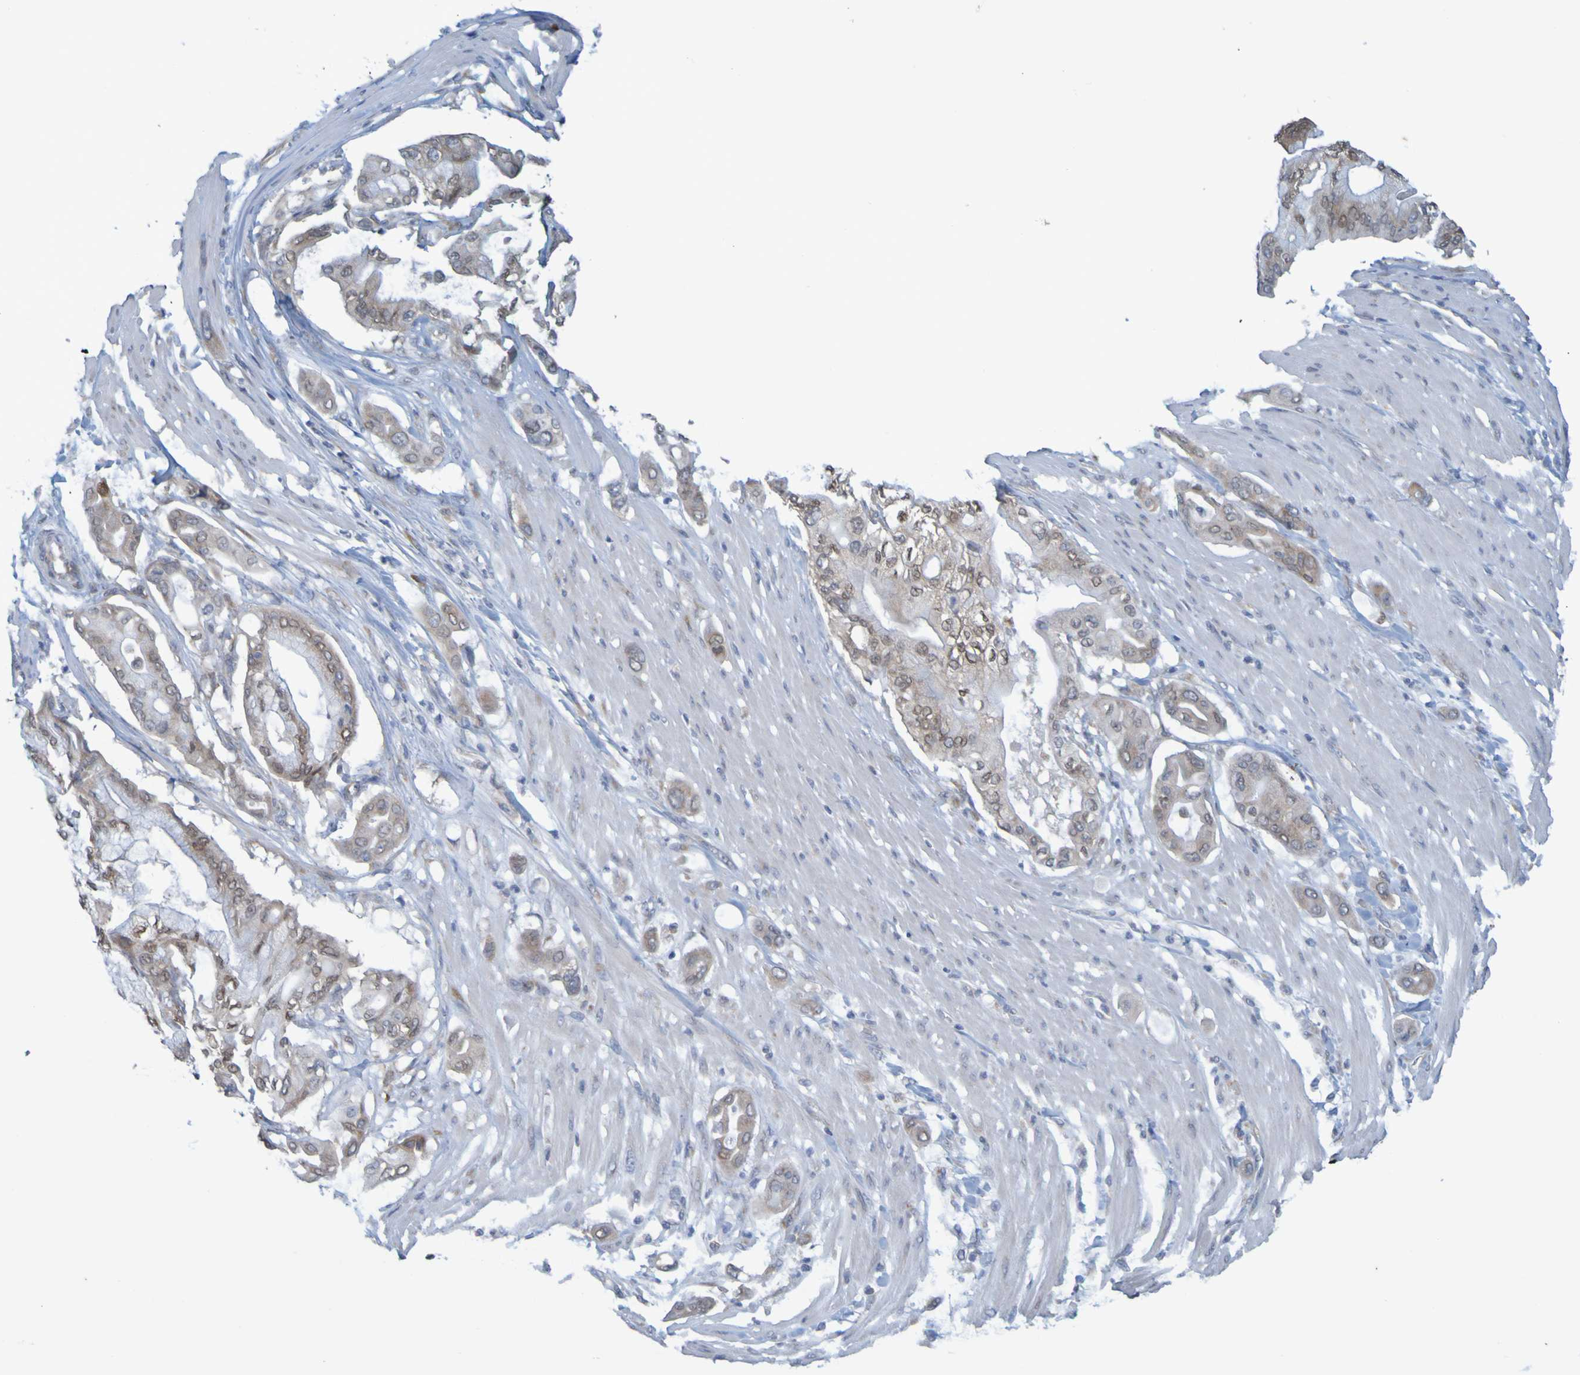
{"staining": {"intensity": "weak", "quantity": "<25%", "location": "cytoplasmic/membranous,nuclear"}, "tissue": "pancreatic cancer", "cell_type": "Tumor cells", "image_type": "cancer", "snomed": [{"axis": "morphology", "description": "Adenocarcinoma, NOS"}, {"axis": "morphology", "description": "Adenocarcinoma, metastatic, NOS"}, {"axis": "topography", "description": "Lymph node"}, {"axis": "topography", "description": "Pancreas"}, {"axis": "topography", "description": "Duodenum"}], "caption": "The IHC image has no significant staining in tumor cells of pancreatic cancer tissue.", "gene": "MOGS", "patient": {"sex": "female", "age": 64}}